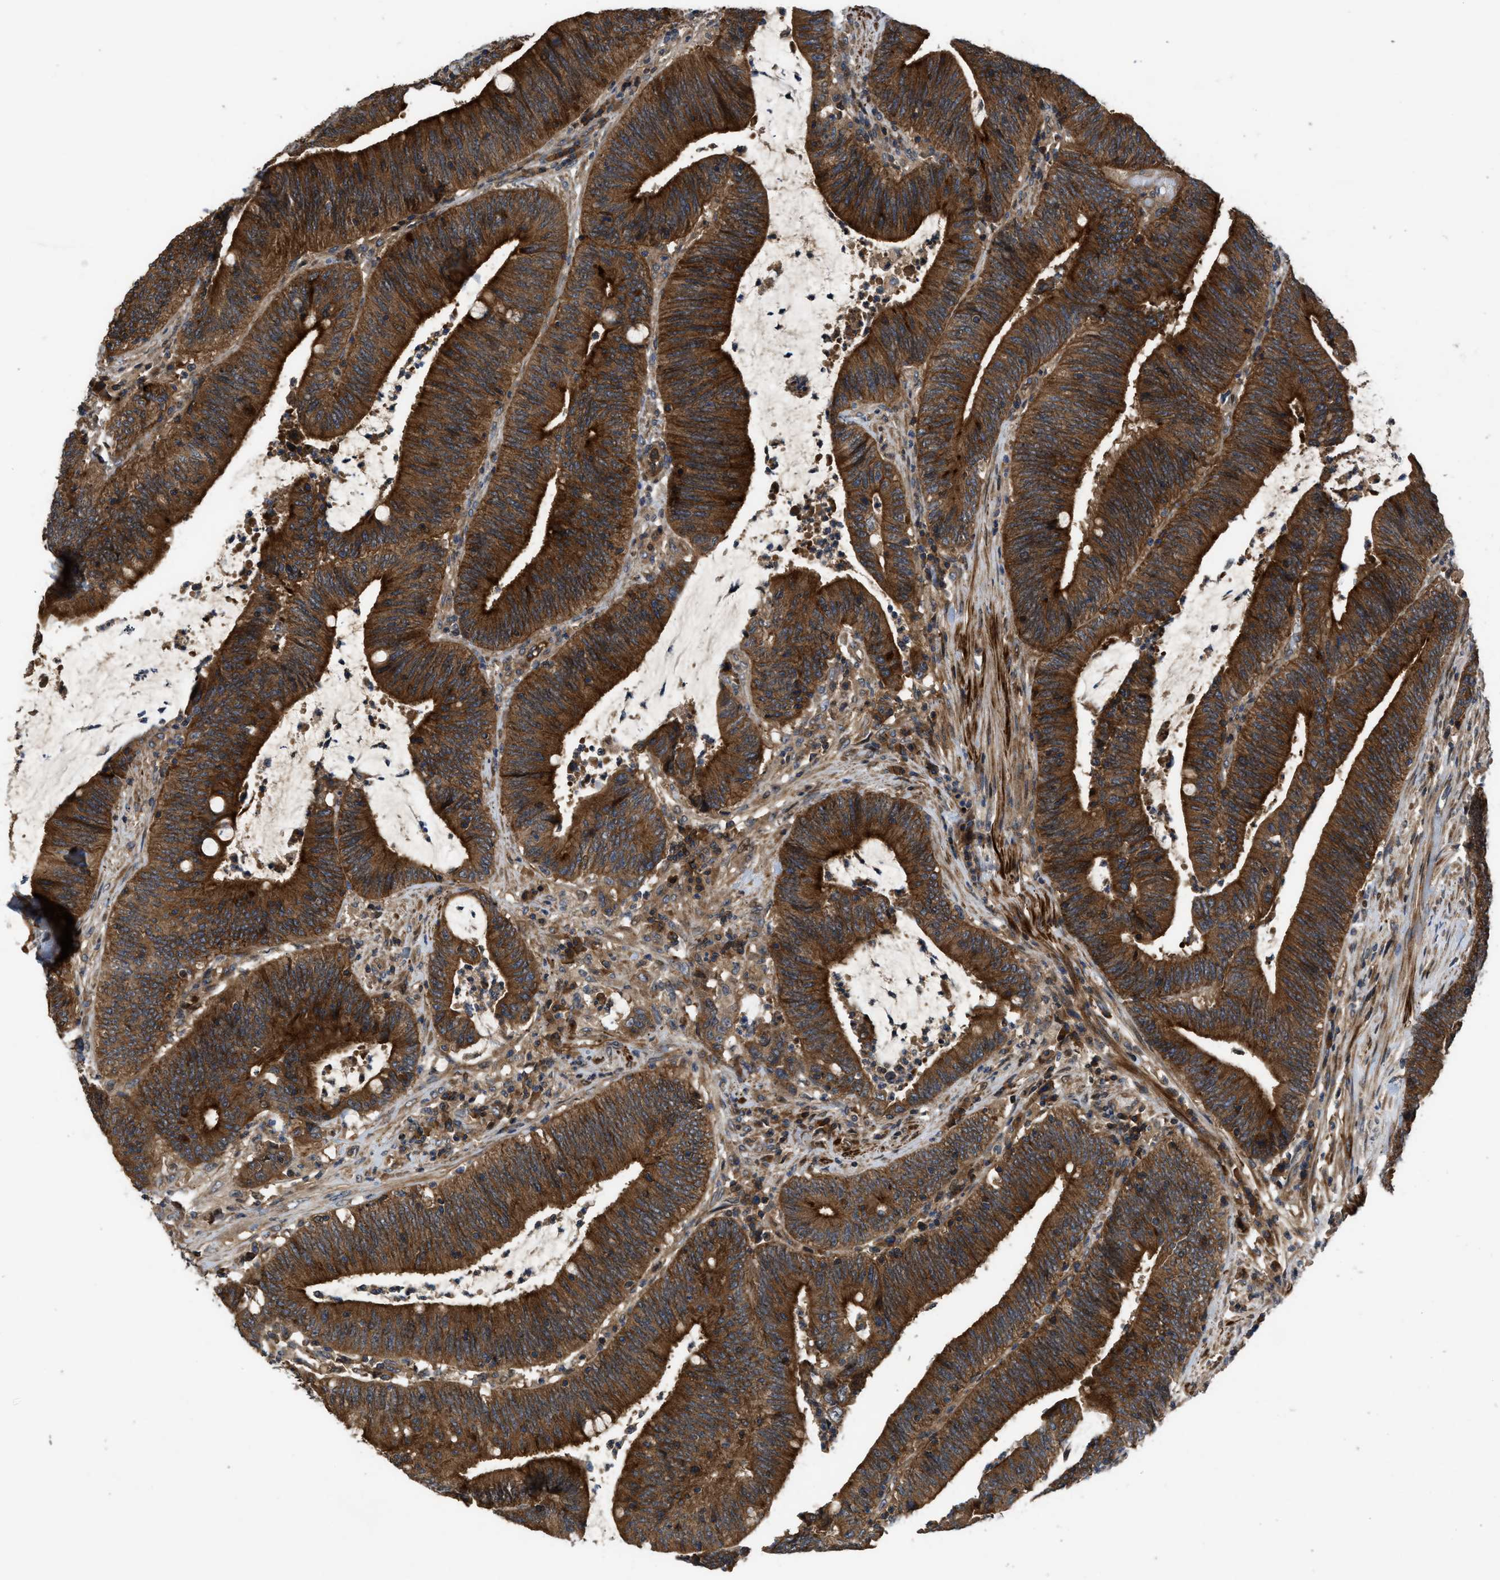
{"staining": {"intensity": "strong", "quantity": ">75%", "location": "cytoplasmic/membranous"}, "tissue": "colorectal cancer", "cell_type": "Tumor cells", "image_type": "cancer", "snomed": [{"axis": "morphology", "description": "Normal tissue, NOS"}, {"axis": "morphology", "description": "Adenocarcinoma, NOS"}, {"axis": "topography", "description": "Rectum"}], "caption": "Colorectal cancer (adenocarcinoma) was stained to show a protein in brown. There is high levels of strong cytoplasmic/membranous positivity in about >75% of tumor cells.", "gene": "CNNM3", "patient": {"sex": "female", "age": 66}}